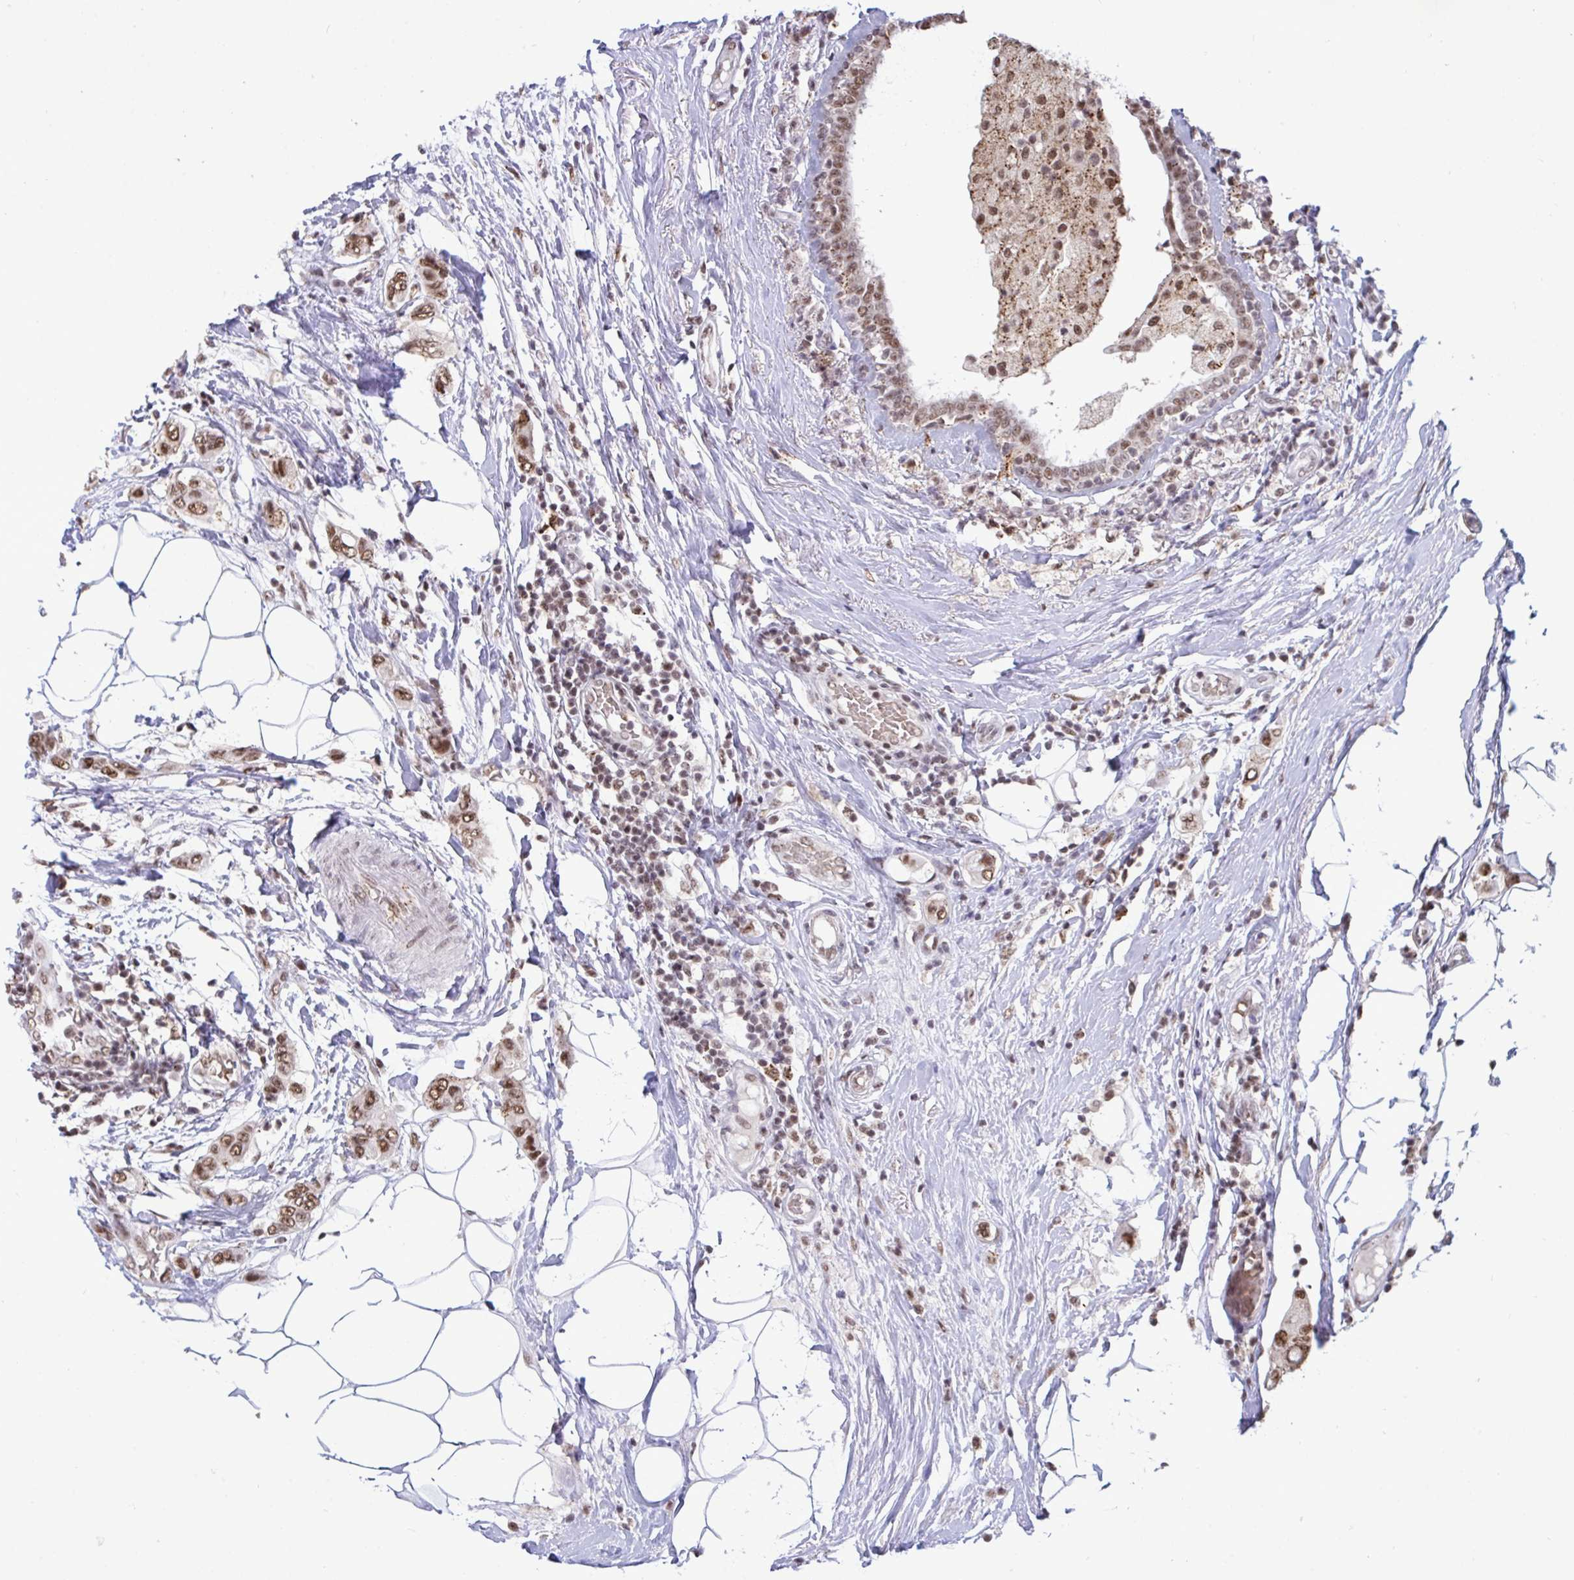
{"staining": {"intensity": "moderate", "quantity": ">75%", "location": "nuclear"}, "tissue": "breast cancer", "cell_type": "Tumor cells", "image_type": "cancer", "snomed": [{"axis": "morphology", "description": "Lobular carcinoma"}, {"axis": "topography", "description": "Breast"}], "caption": "Lobular carcinoma (breast) tissue shows moderate nuclear expression in about >75% of tumor cells, visualized by immunohistochemistry.", "gene": "PUF60", "patient": {"sex": "female", "age": 51}}